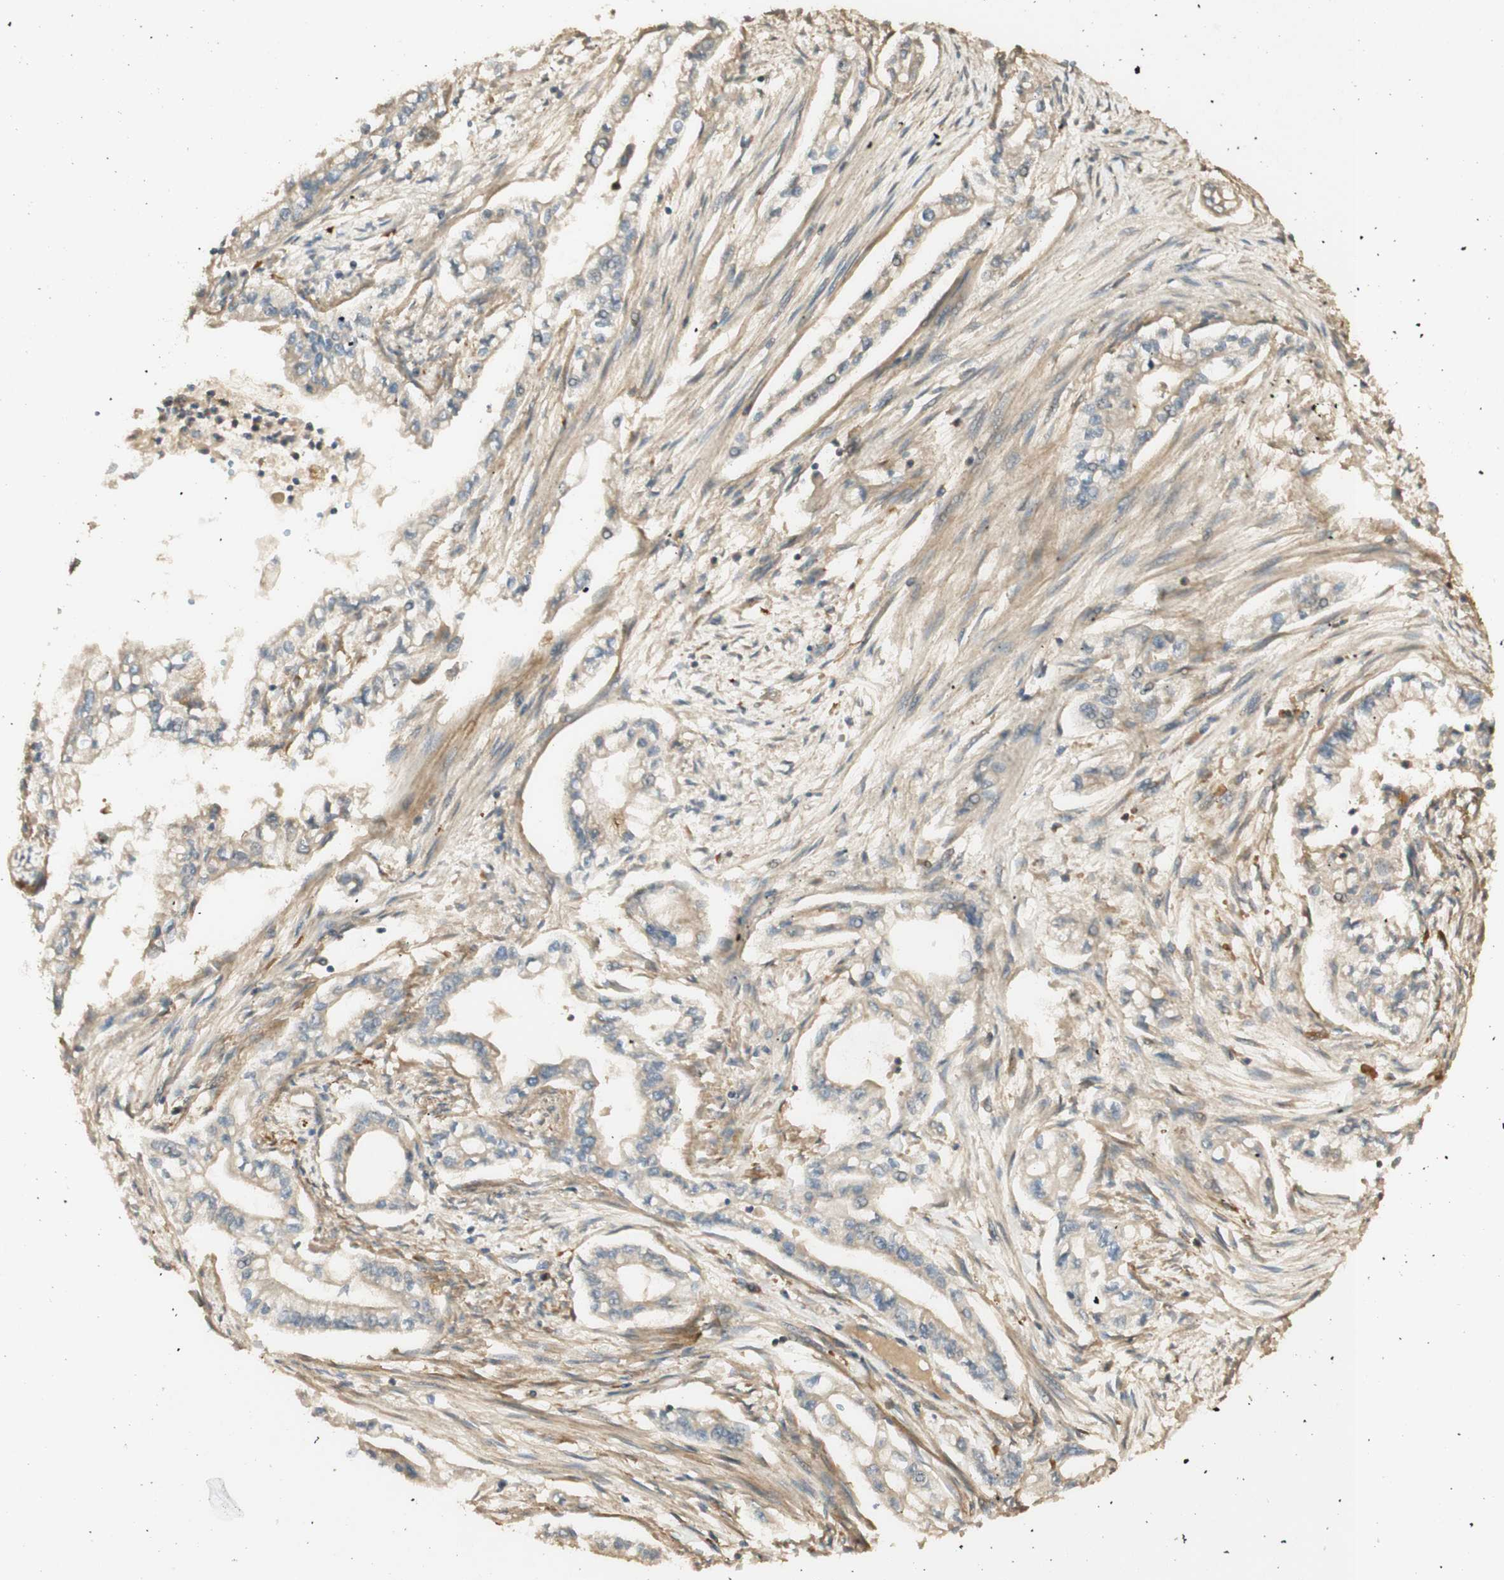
{"staining": {"intensity": "weak", "quantity": ">75%", "location": "cytoplasmic/membranous"}, "tissue": "pancreatic cancer", "cell_type": "Tumor cells", "image_type": "cancer", "snomed": [{"axis": "morphology", "description": "Normal tissue, NOS"}, {"axis": "topography", "description": "Pancreas"}], "caption": "IHC of pancreatic cancer exhibits low levels of weak cytoplasmic/membranous staining in approximately >75% of tumor cells.", "gene": "AGER", "patient": {"sex": "male", "age": 42}}